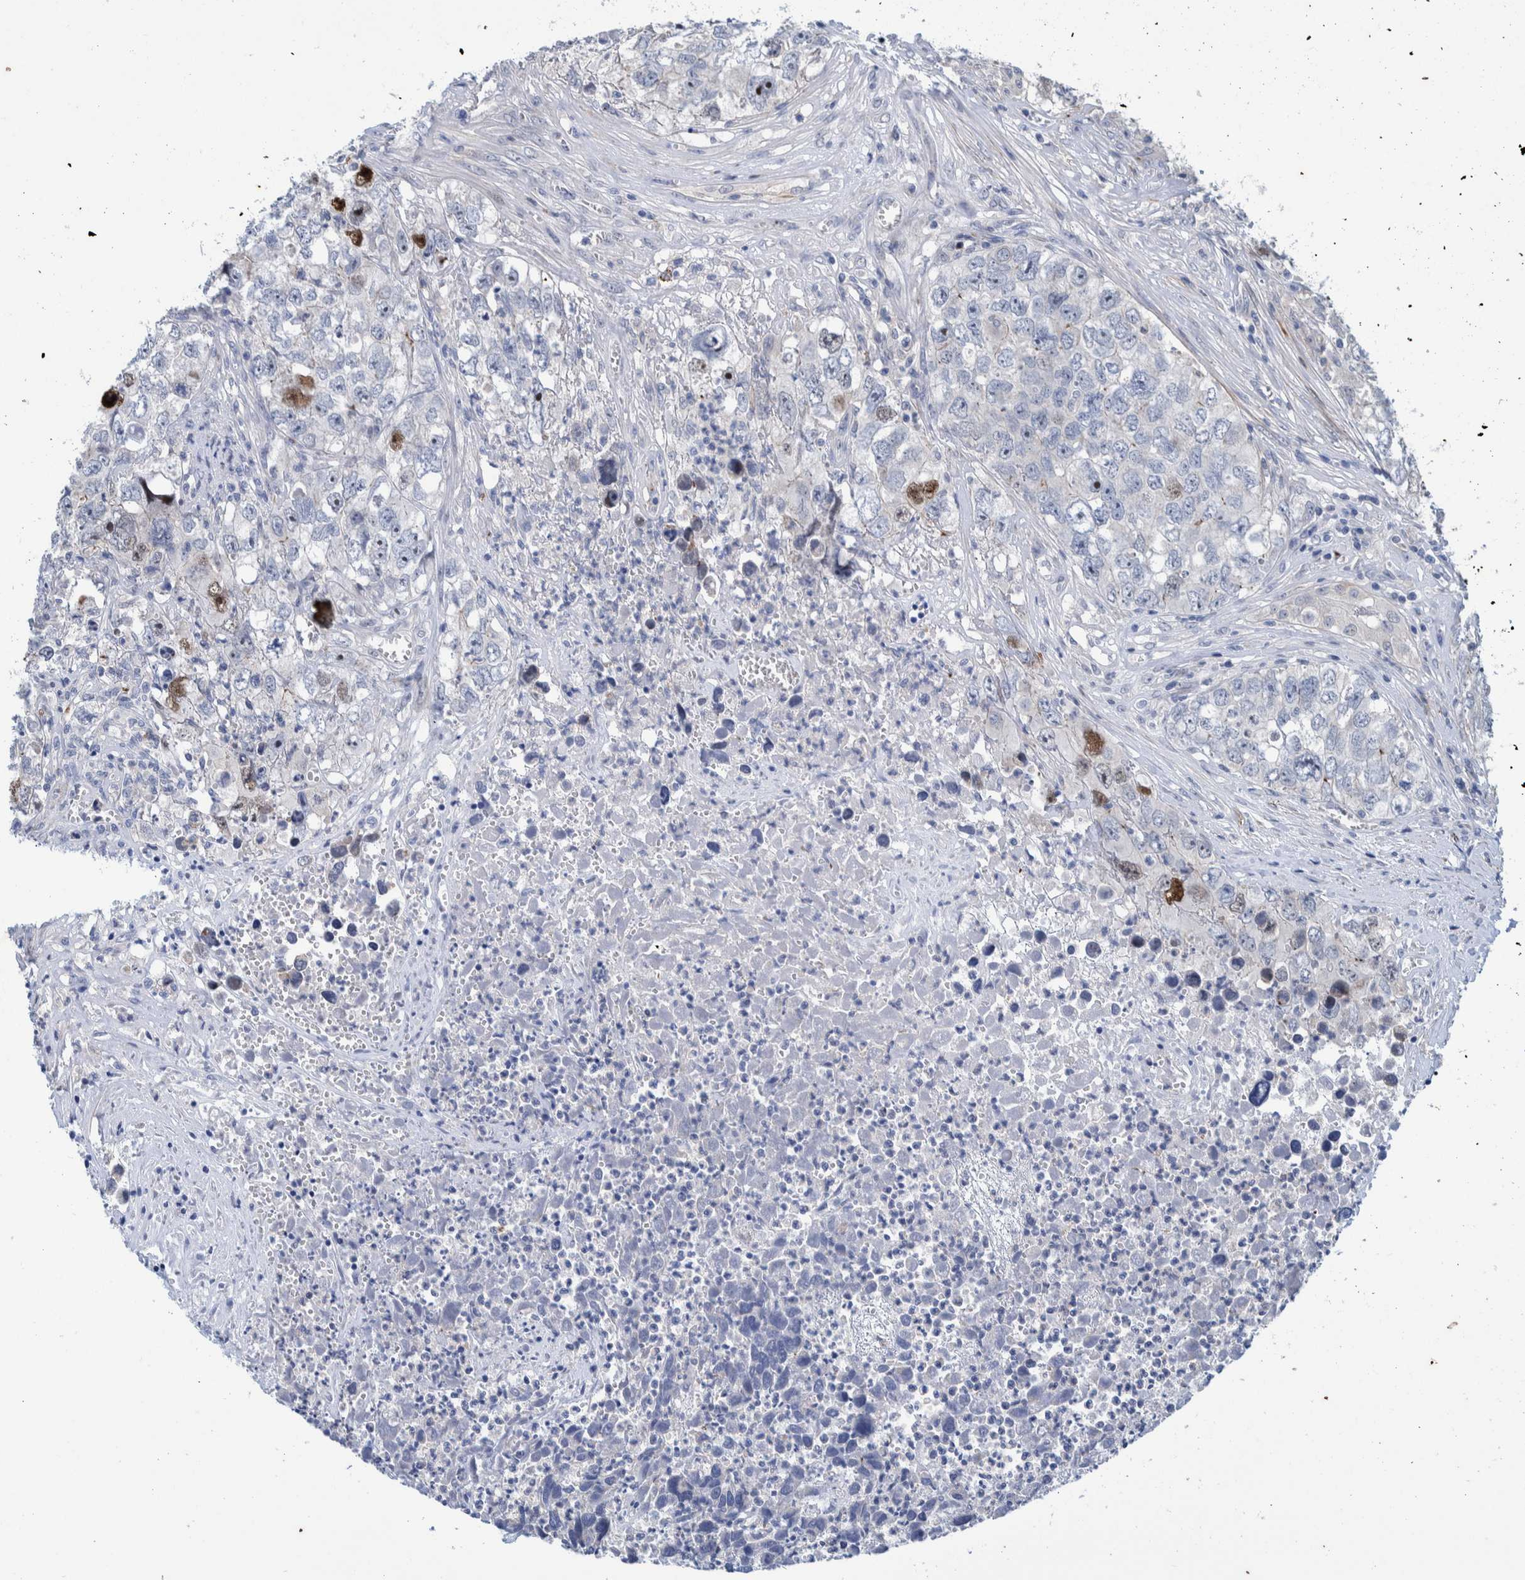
{"staining": {"intensity": "negative", "quantity": "none", "location": "none"}, "tissue": "testis cancer", "cell_type": "Tumor cells", "image_type": "cancer", "snomed": [{"axis": "morphology", "description": "Seminoma, NOS"}, {"axis": "morphology", "description": "Carcinoma, Embryonal, NOS"}, {"axis": "topography", "description": "Testis"}], "caption": "High power microscopy histopathology image of an immunohistochemistry (IHC) histopathology image of testis cancer, revealing no significant positivity in tumor cells.", "gene": "MKS1", "patient": {"sex": "male", "age": 43}}